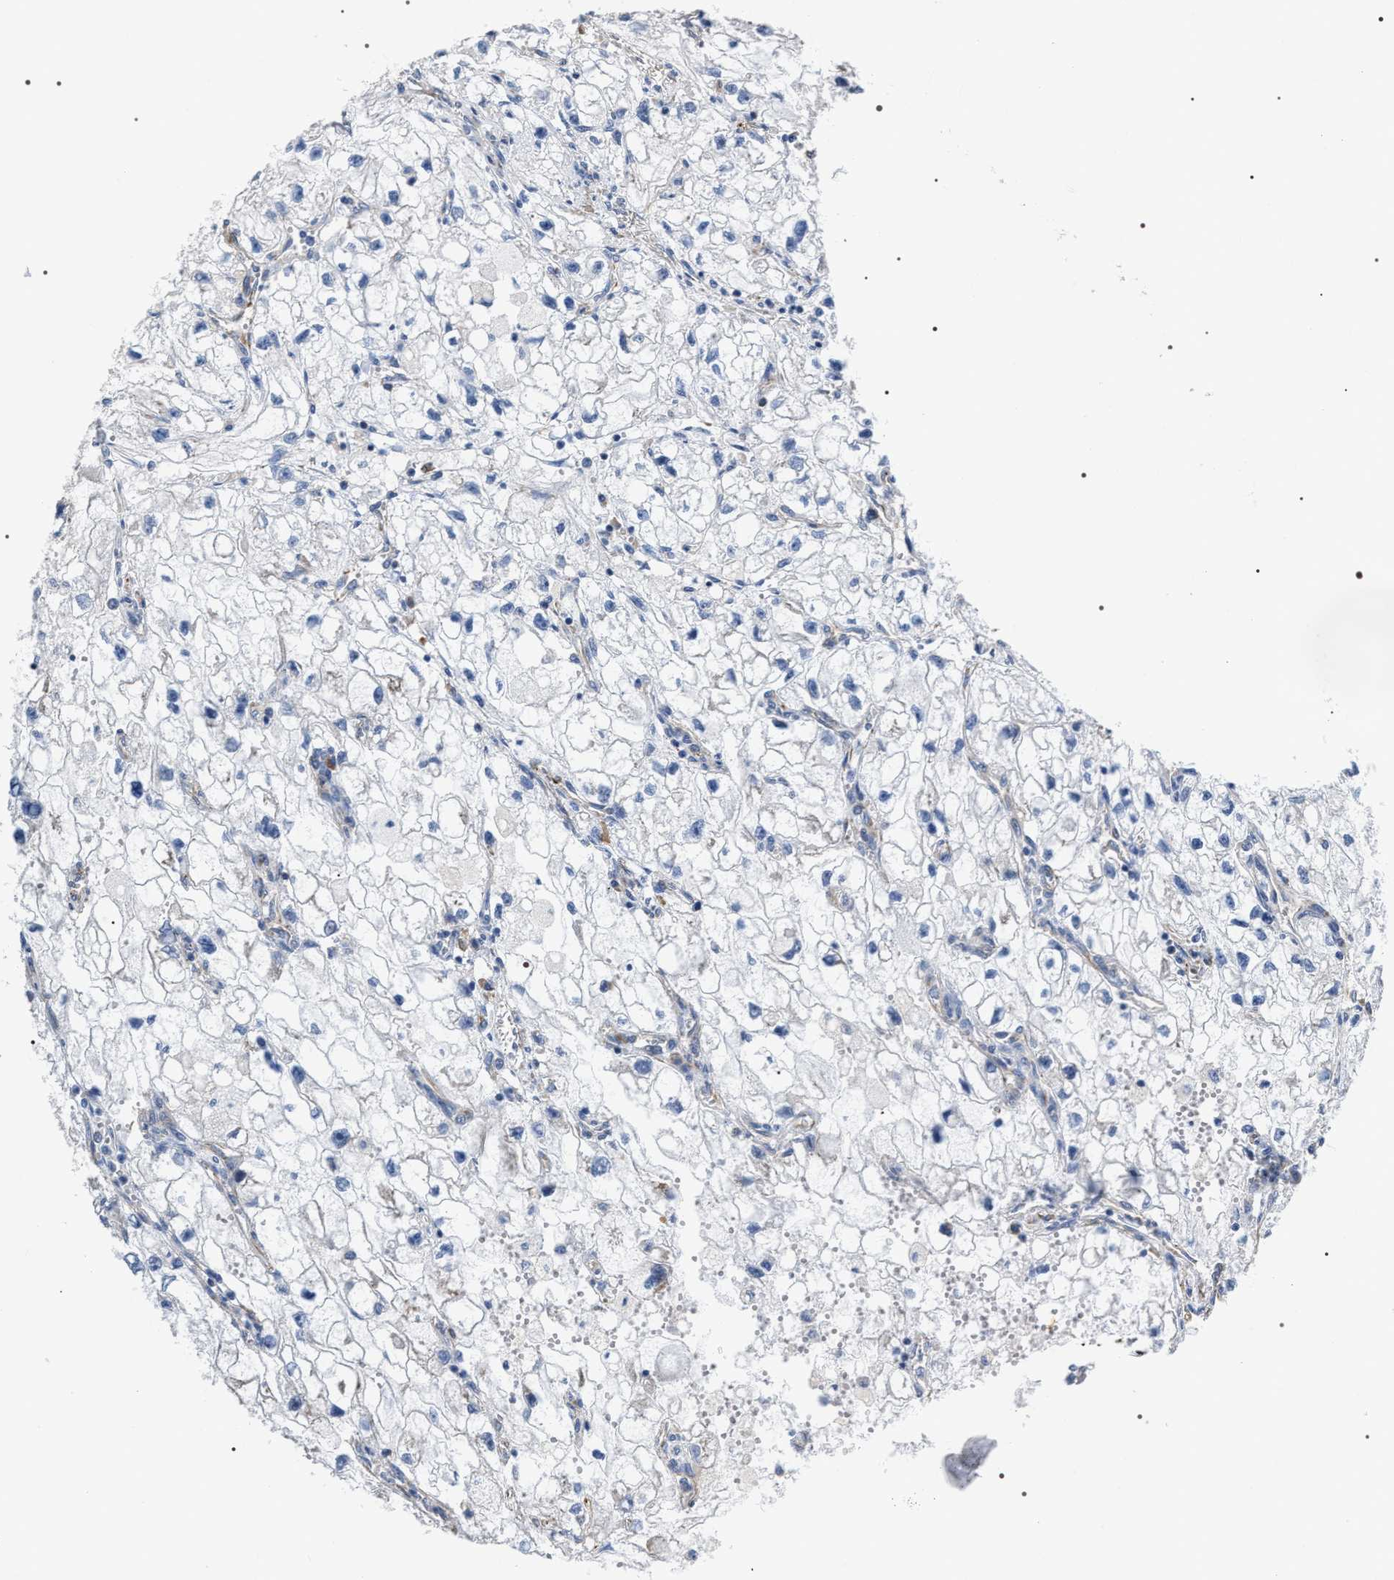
{"staining": {"intensity": "negative", "quantity": "none", "location": "none"}, "tissue": "renal cancer", "cell_type": "Tumor cells", "image_type": "cancer", "snomed": [{"axis": "morphology", "description": "Adenocarcinoma, NOS"}, {"axis": "topography", "description": "Kidney"}], "caption": "Immunohistochemistry (IHC) of human renal cancer (adenocarcinoma) shows no positivity in tumor cells.", "gene": "PKD1L1", "patient": {"sex": "female", "age": 70}}